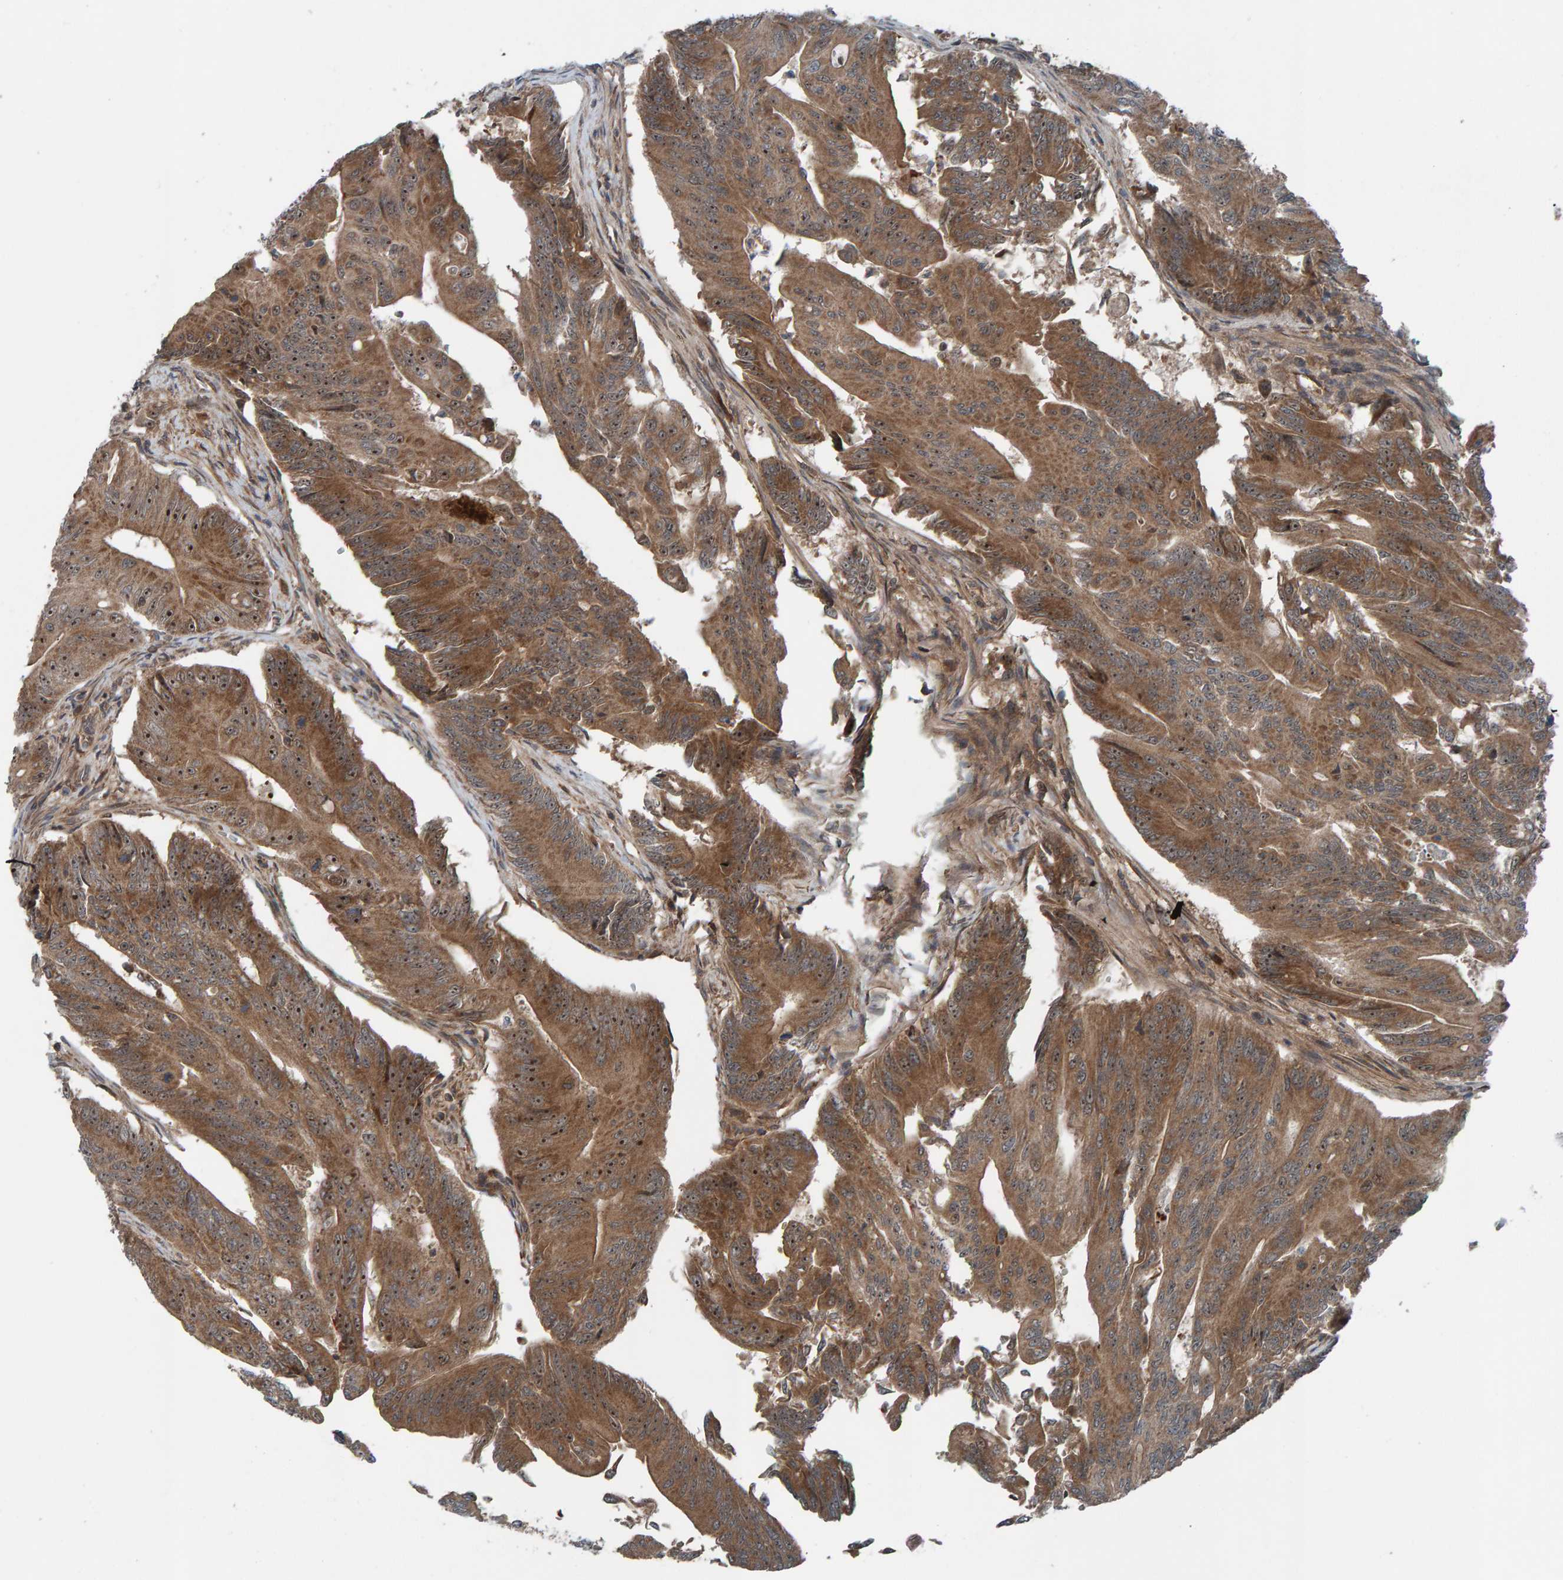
{"staining": {"intensity": "moderate", "quantity": ">75%", "location": "cytoplasmic/membranous,nuclear"}, "tissue": "colorectal cancer", "cell_type": "Tumor cells", "image_type": "cancer", "snomed": [{"axis": "morphology", "description": "Adenoma, NOS"}, {"axis": "morphology", "description": "Adenocarcinoma, NOS"}, {"axis": "topography", "description": "Colon"}], "caption": "Colorectal cancer (adenocarcinoma) stained for a protein displays moderate cytoplasmic/membranous and nuclear positivity in tumor cells.", "gene": "CUEDC1", "patient": {"sex": "male", "age": 79}}